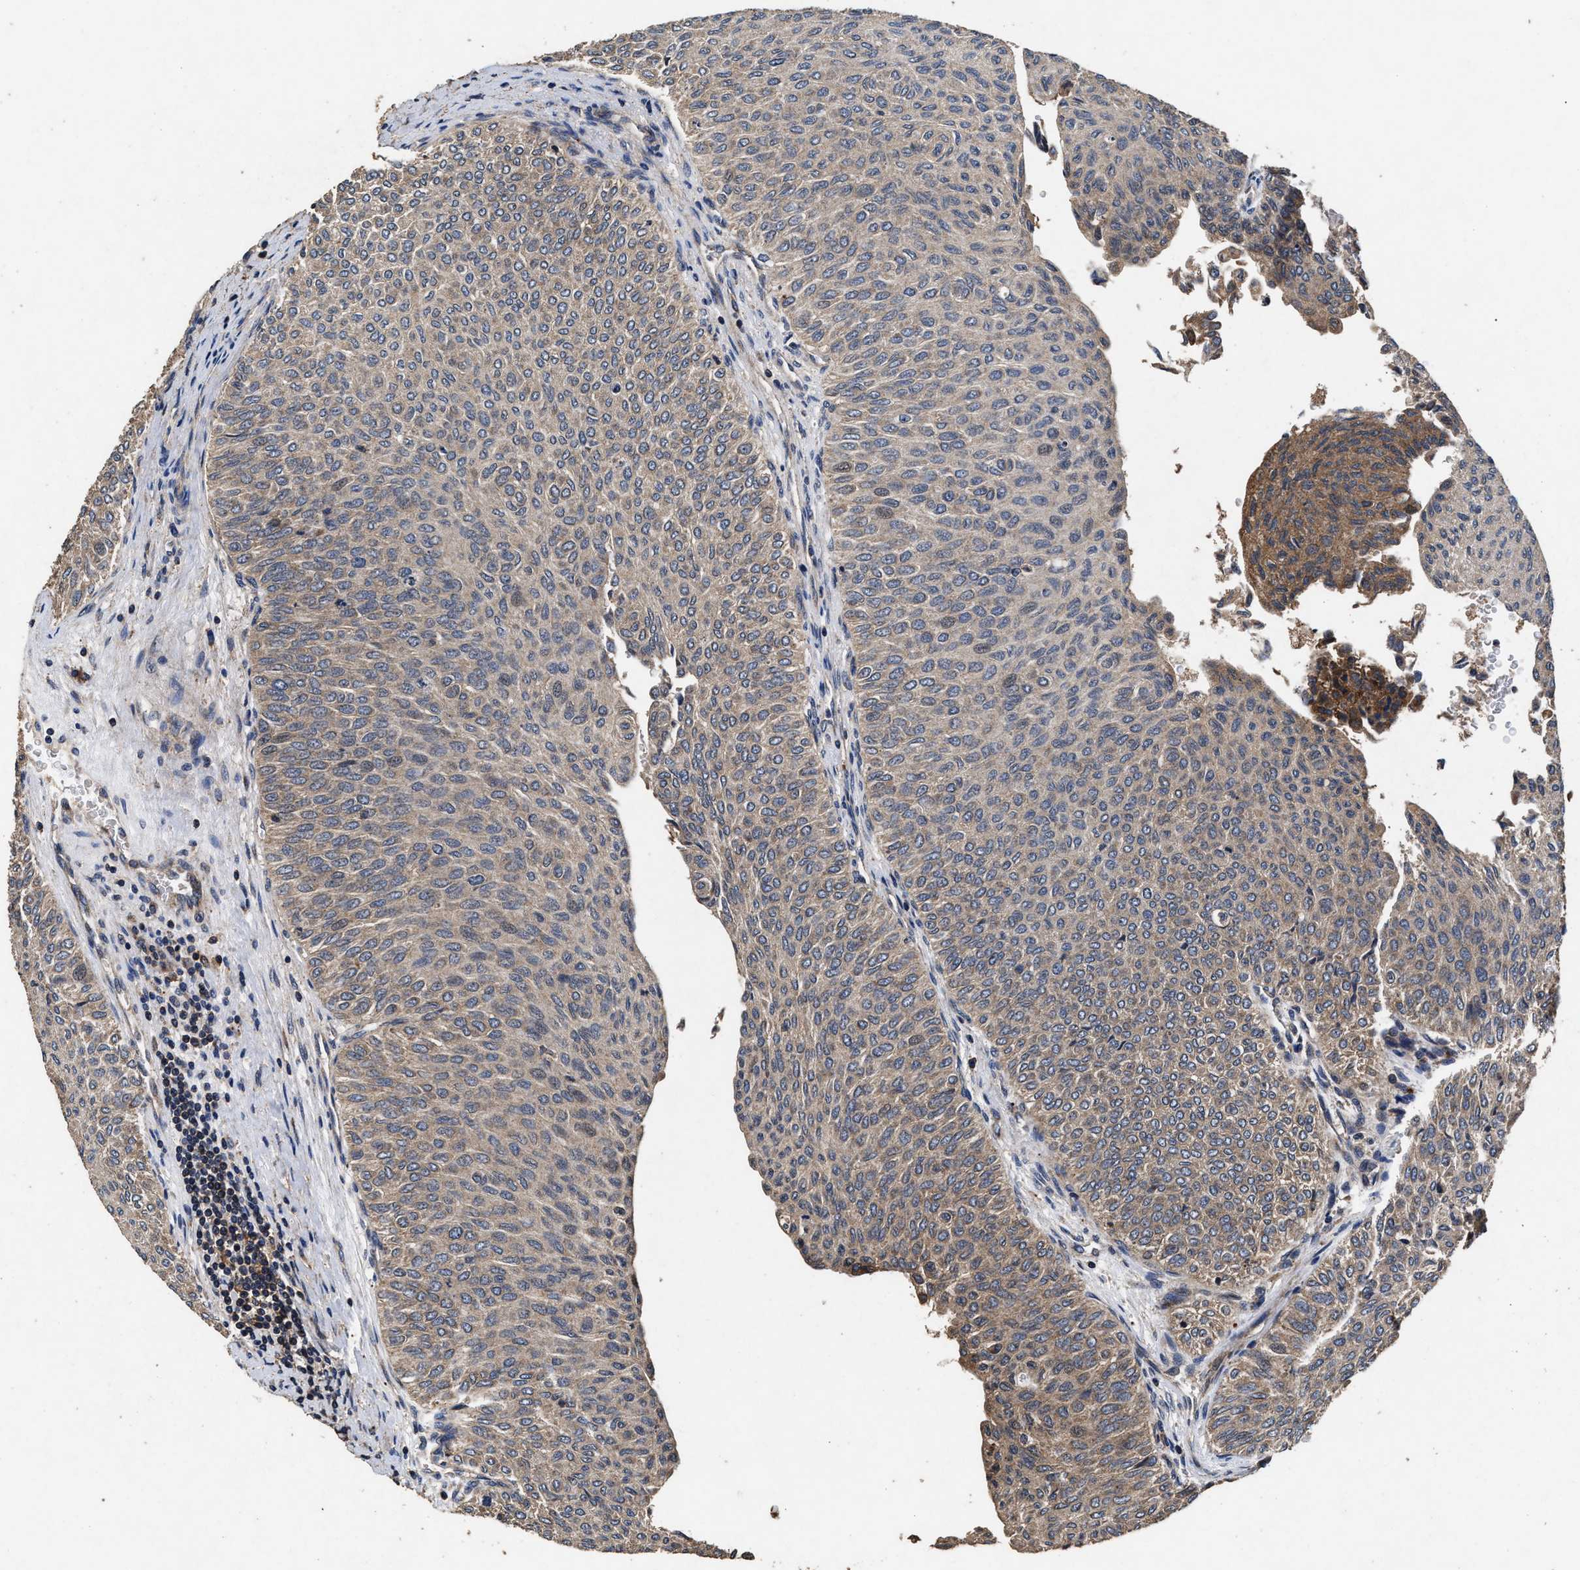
{"staining": {"intensity": "moderate", "quantity": "25%-75%", "location": "cytoplasmic/membranous"}, "tissue": "urothelial cancer", "cell_type": "Tumor cells", "image_type": "cancer", "snomed": [{"axis": "morphology", "description": "Urothelial carcinoma, Low grade"}, {"axis": "topography", "description": "Urinary bladder"}], "caption": "Immunohistochemical staining of human low-grade urothelial carcinoma demonstrates moderate cytoplasmic/membranous protein expression in about 25%-75% of tumor cells.", "gene": "NFKB2", "patient": {"sex": "male", "age": 78}}